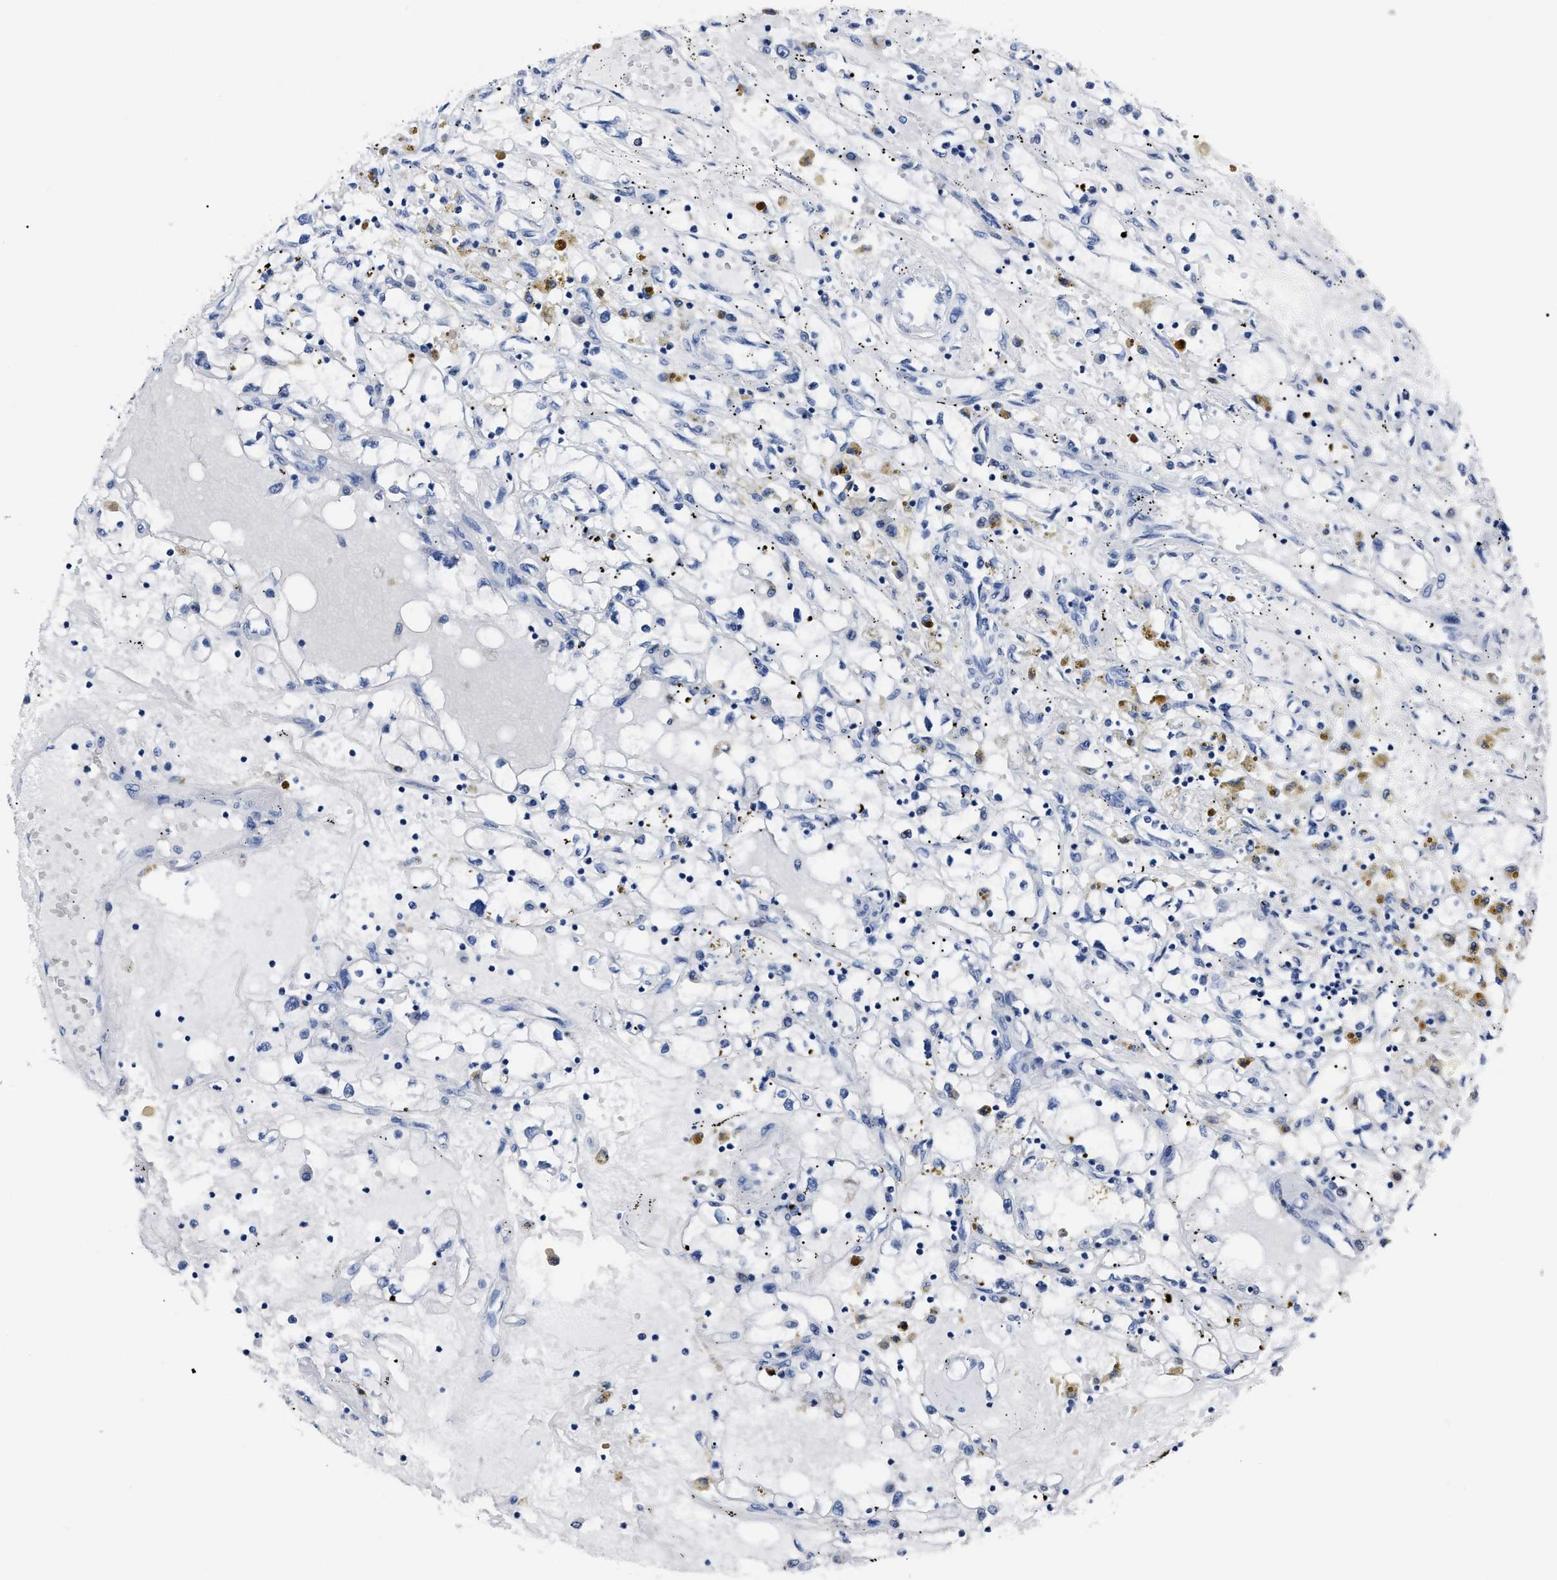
{"staining": {"intensity": "negative", "quantity": "none", "location": "none"}, "tissue": "renal cancer", "cell_type": "Tumor cells", "image_type": "cancer", "snomed": [{"axis": "morphology", "description": "Adenocarcinoma, NOS"}, {"axis": "topography", "description": "Kidney"}], "caption": "Immunohistochemical staining of human renal cancer demonstrates no significant expression in tumor cells. Brightfield microscopy of IHC stained with DAB (3,3'-diaminobenzidine) (brown) and hematoxylin (blue), captured at high magnification.", "gene": "MOV10L1", "patient": {"sex": "male", "age": 56}}